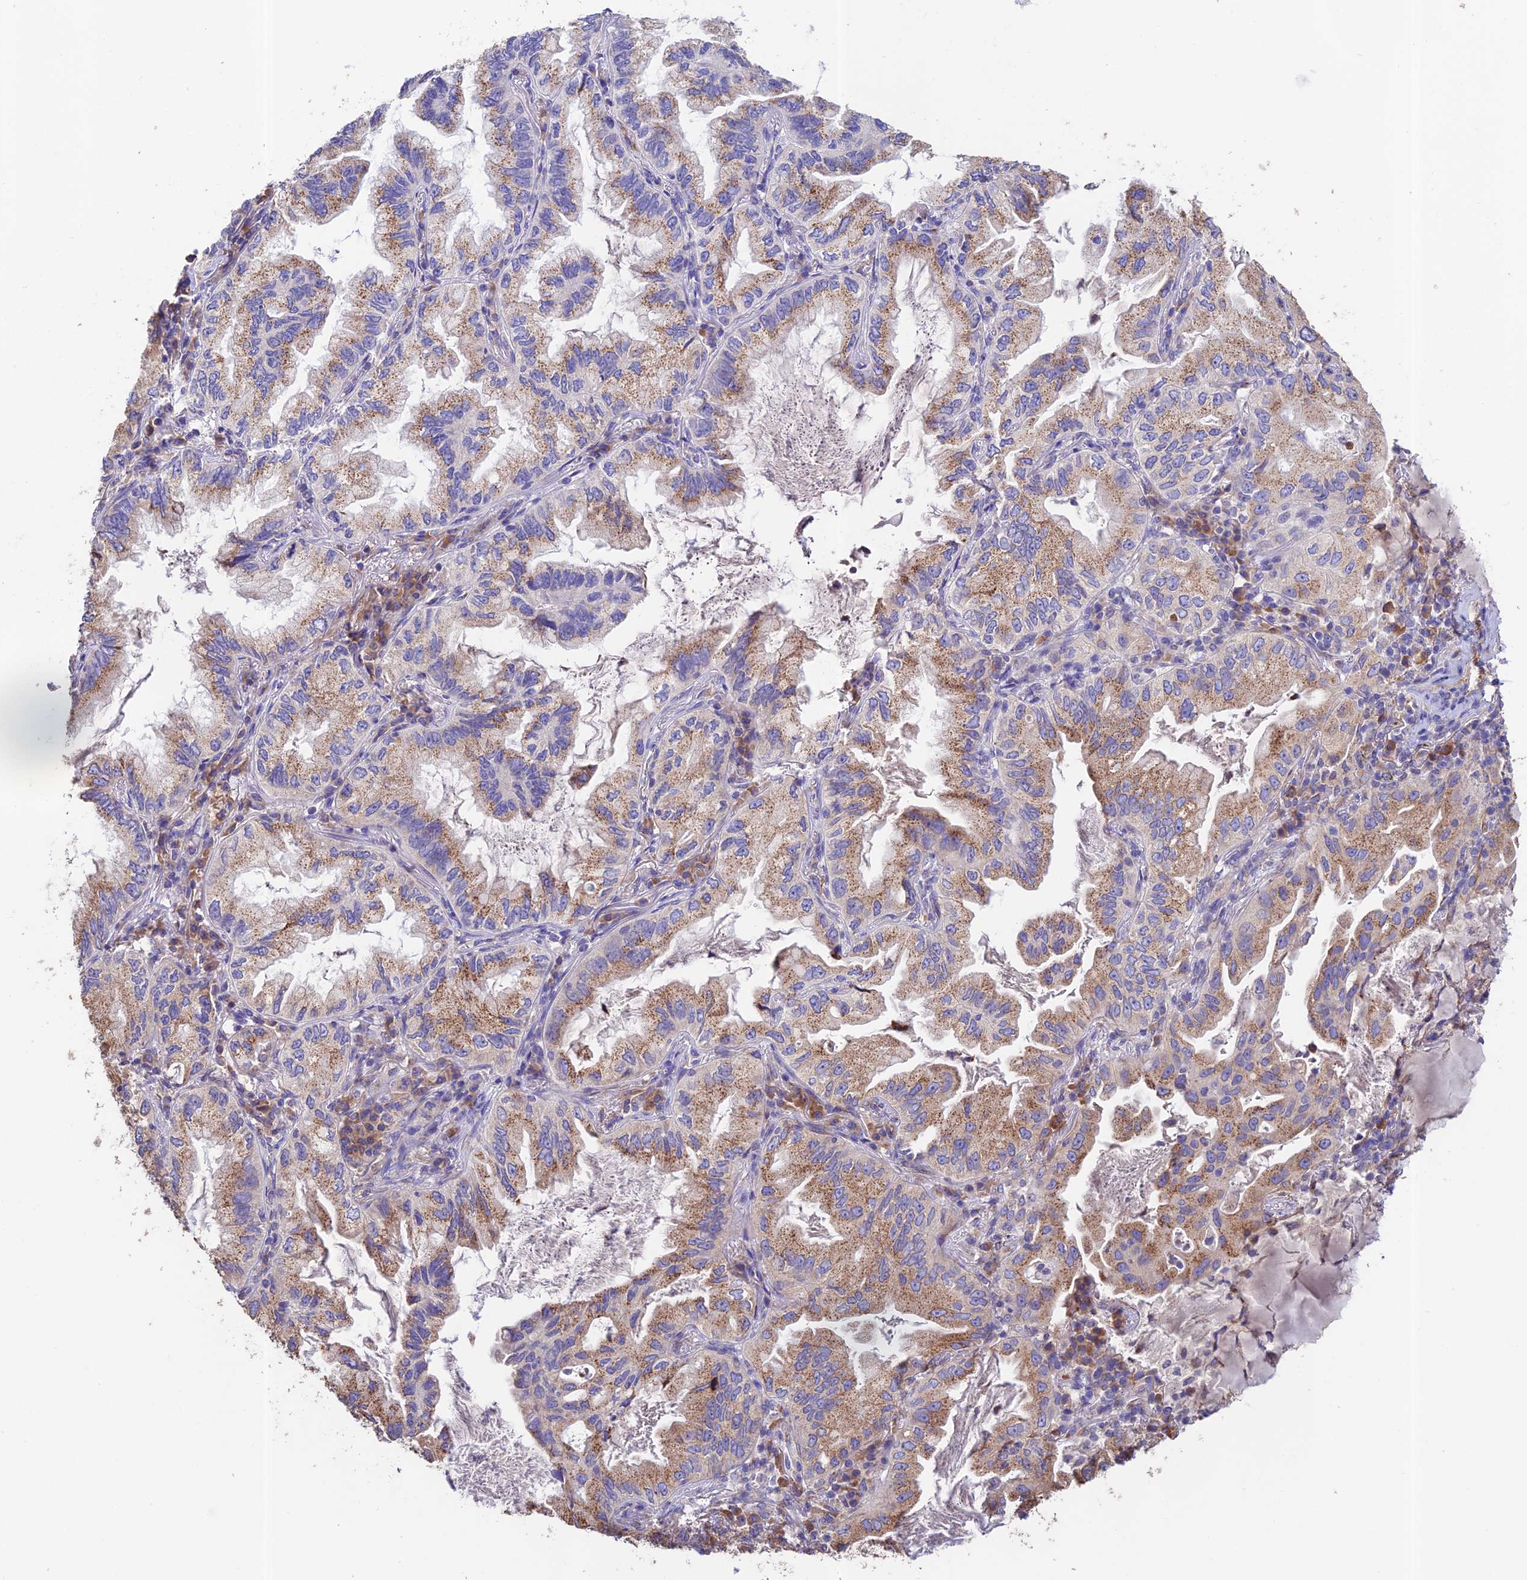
{"staining": {"intensity": "moderate", "quantity": ">75%", "location": "cytoplasmic/membranous"}, "tissue": "lung cancer", "cell_type": "Tumor cells", "image_type": "cancer", "snomed": [{"axis": "morphology", "description": "Adenocarcinoma, NOS"}, {"axis": "topography", "description": "Lung"}], "caption": "There is medium levels of moderate cytoplasmic/membranous expression in tumor cells of lung adenocarcinoma, as demonstrated by immunohistochemical staining (brown color).", "gene": "EMC3", "patient": {"sex": "female", "age": 69}}